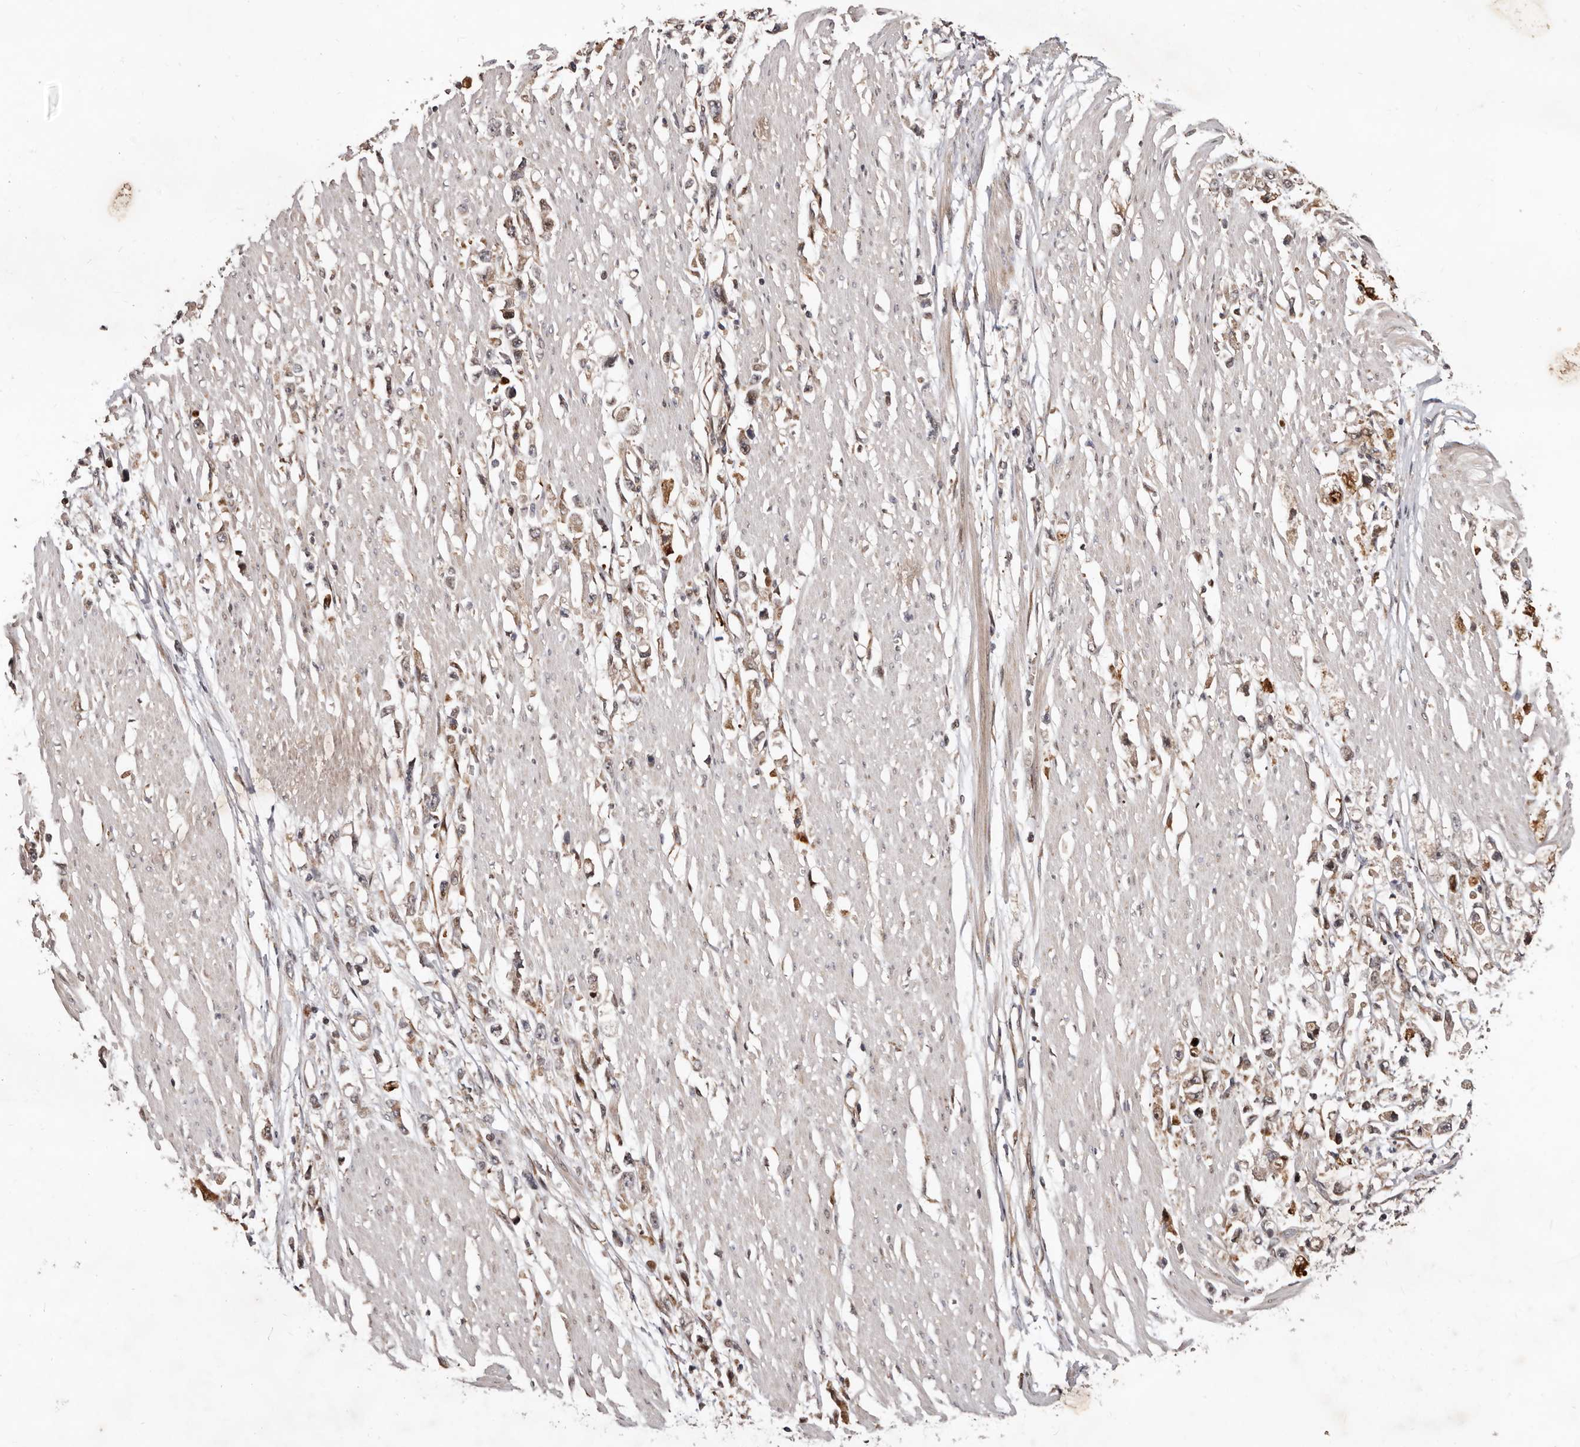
{"staining": {"intensity": "moderate", "quantity": ">75%", "location": "cytoplasmic/membranous"}, "tissue": "stomach cancer", "cell_type": "Tumor cells", "image_type": "cancer", "snomed": [{"axis": "morphology", "description": "Adenocarcinoma, NOS"}, {"axis": "topography", "description": "Stomach"}], "caption": "Stomach cancer (adenocarcinoma) tissue demonstrates moderate cytoplasmic/membranous positivity in about >75% of tumor cells", "gene": "WEE2", "patient": {"sex": "female", "age": 59}}